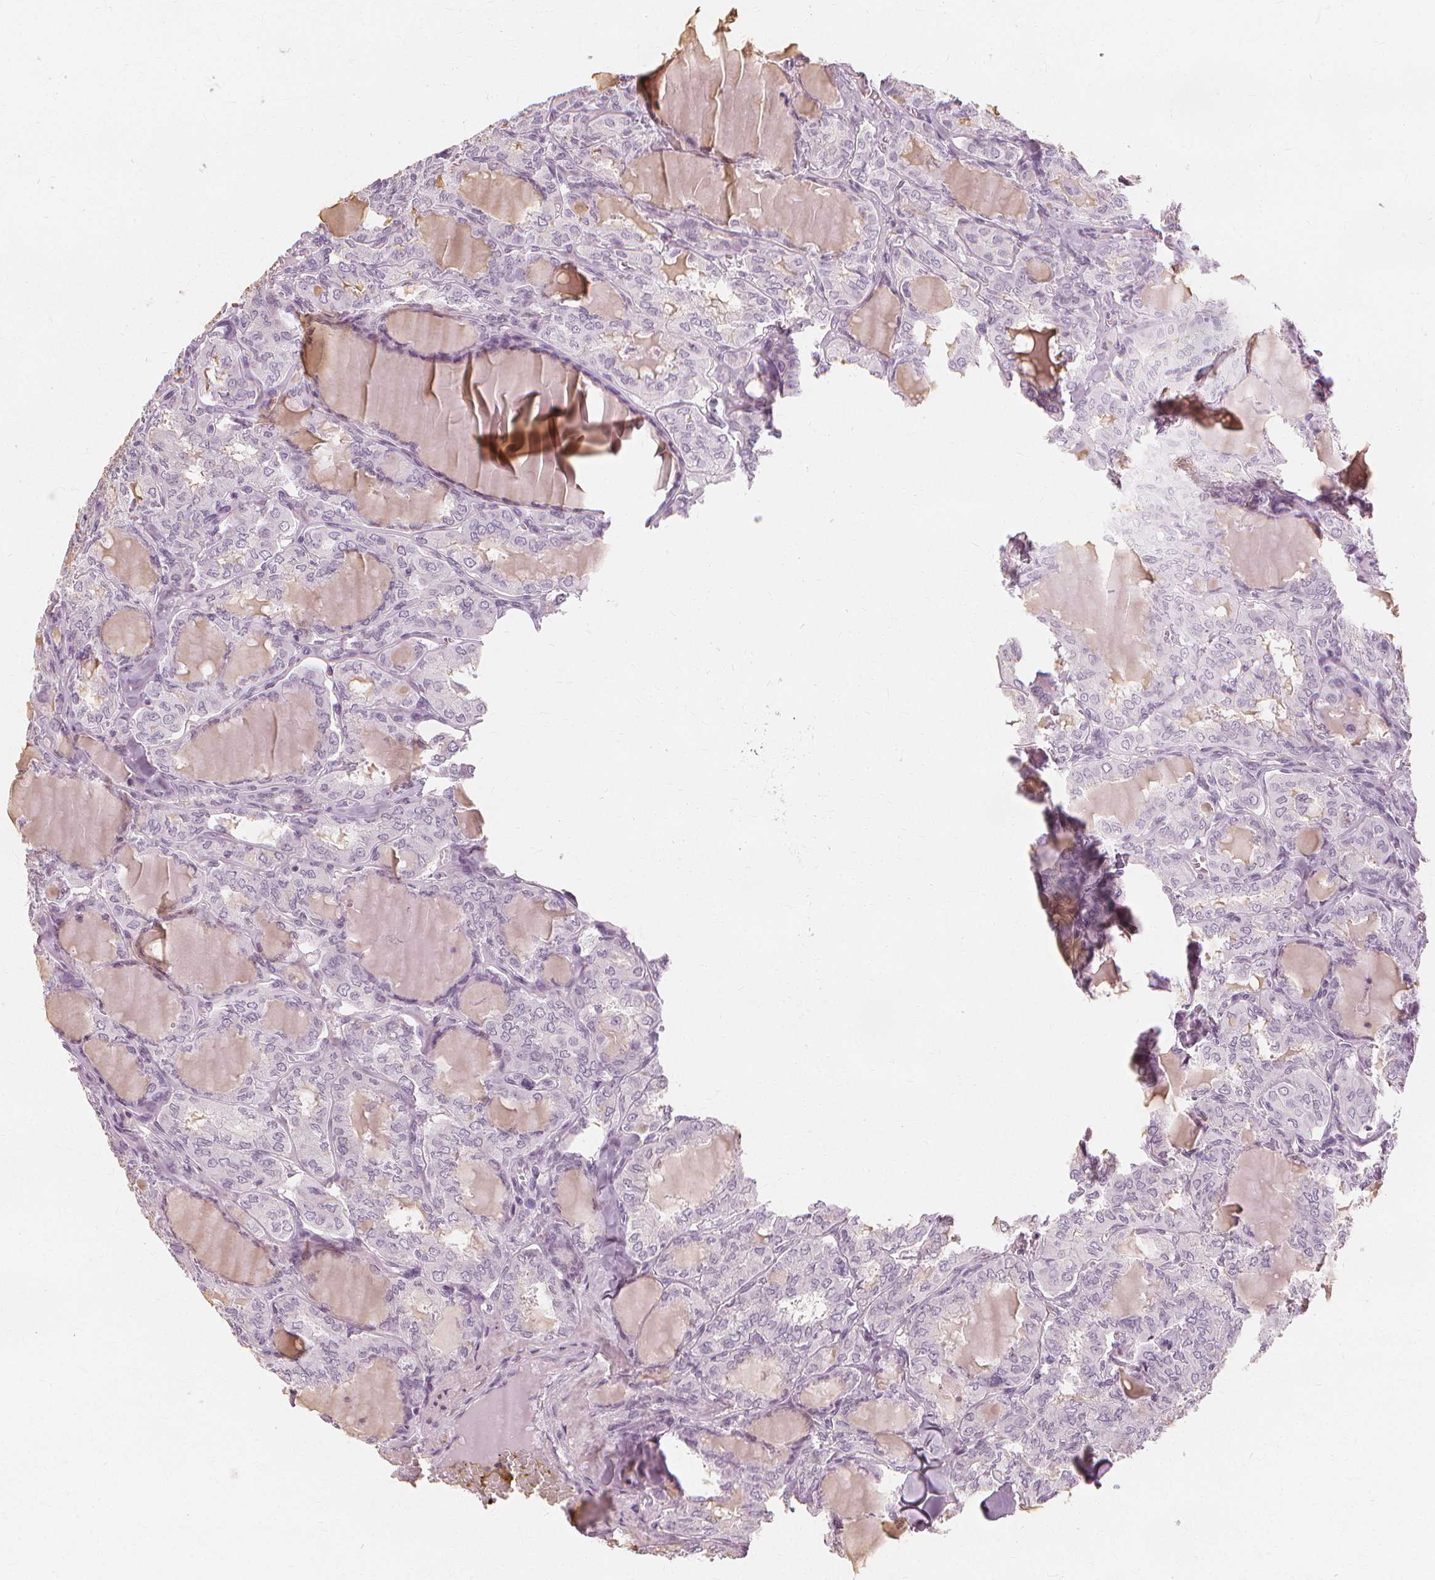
{"staining": {"intensity": "negative", "quantity": "none", "location": "none"}, "tissue": "thyroid cancer", "cell_type": "Tumor cells", "image_type": "cancer", "snomed": [{"axis": "morphology", "description": "Papillary adenocarcinoma, NOS"}, {"axis": "topography", "description": "Thyroid gland"}], "caption": "DAB (3,3'-diaminobenzidine) immunohistochemical staining of human thyroid papillary adenocarcinoma demonstrates no significant expression in tumor cells. (DAB immunohistochemistry (IHC), high magnification).", "gene": "NXPE1", "patient": {"sex": "male", "age": 20}}